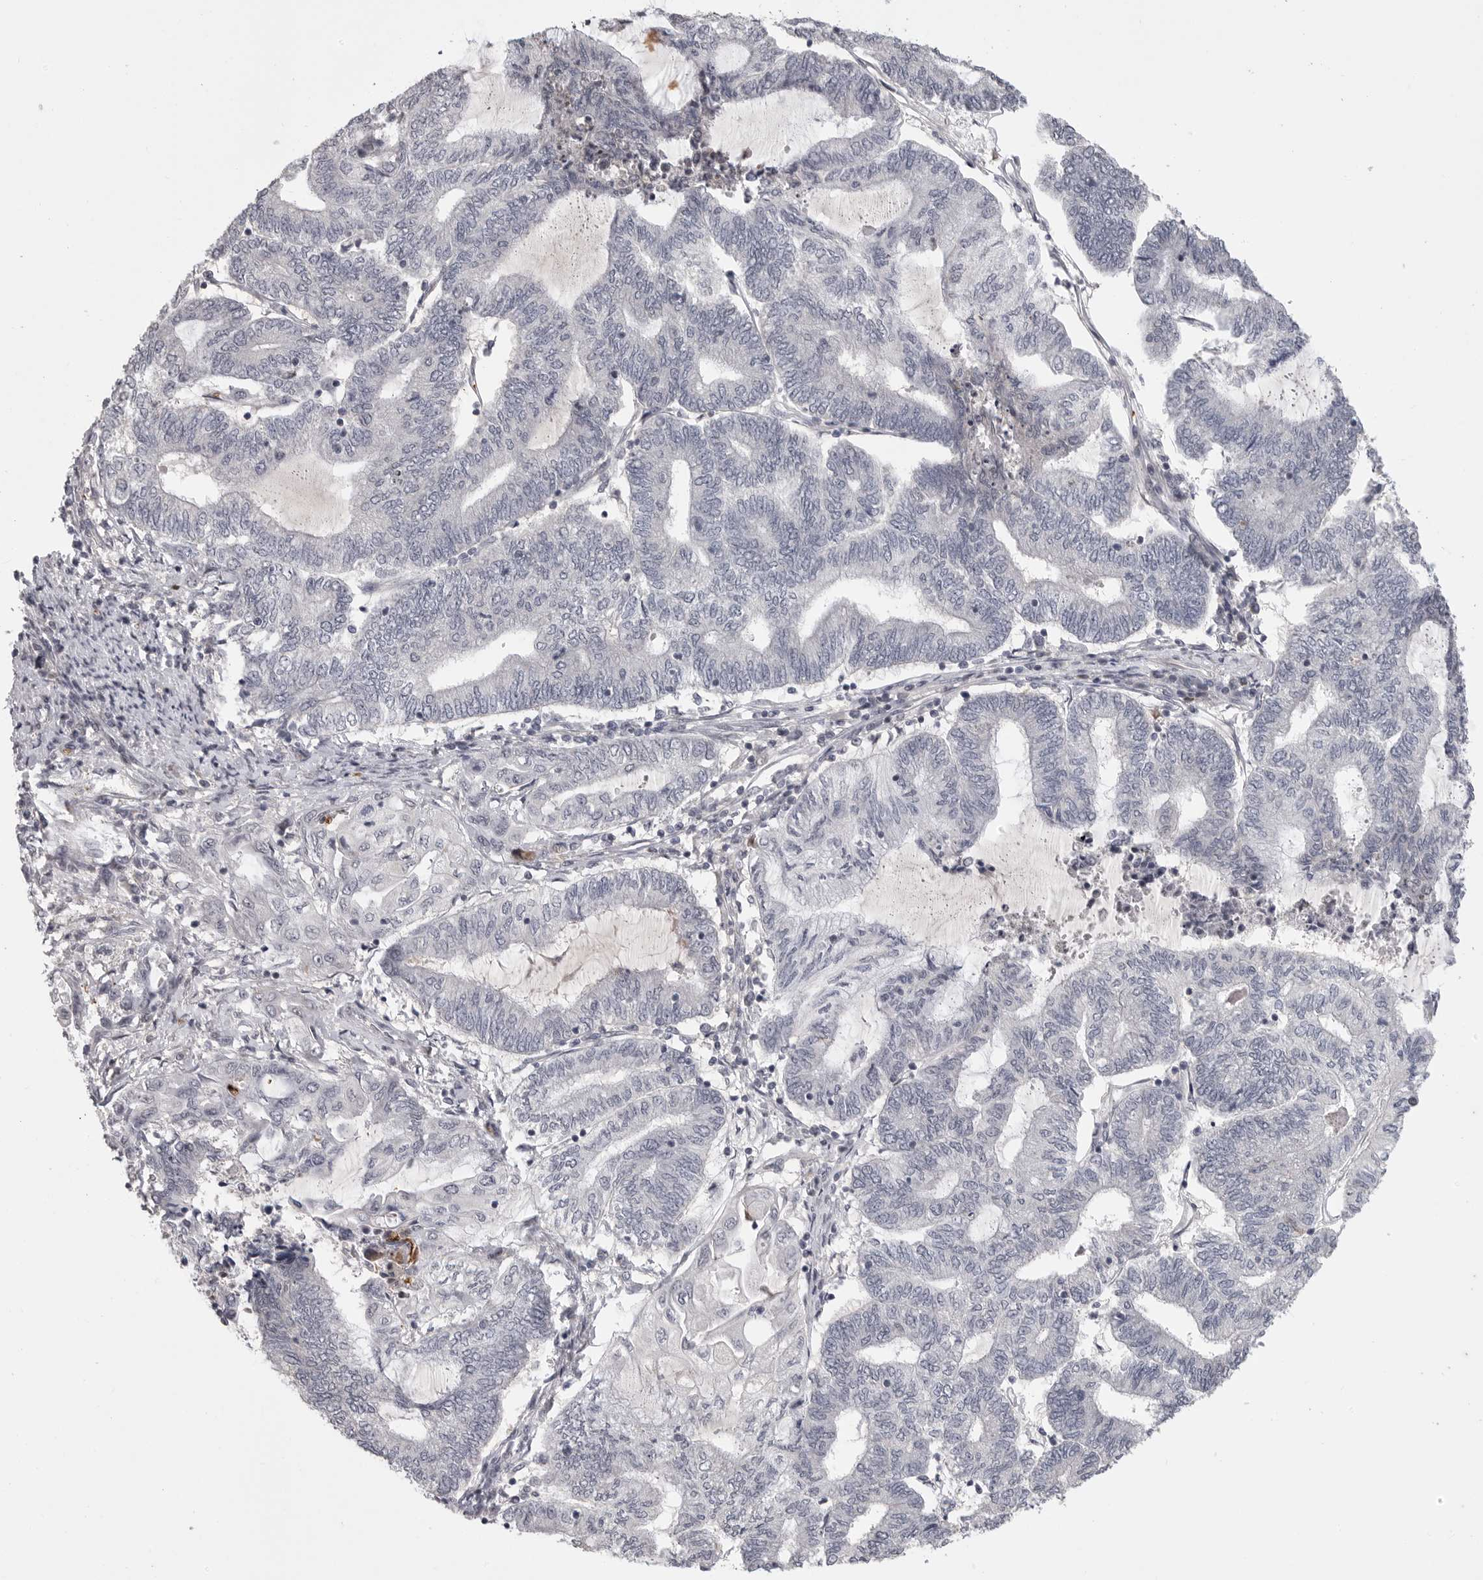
{"staining": {"intensity": "negative", "quantity": "none", "location": "none"}, "tissue": "endometrial cancer", "cell_type": "Tumor cells", "image_type": "cancer", "snomed": [{"axis": "morphology", "description": "Adenocarcinoma, NOS"}, {"axis": "topography", "description": "Uterus"}, {"axis": "topography", "description": "Endometrium"}], "caption": "Endometrial cancer (adenocarcinoma) stained for a protein using immunohistochemistry (IHC) demonstrates no expression tumor cells.", "gene": "FBXO43", "patient": {"sex": "female", "age": 70}}